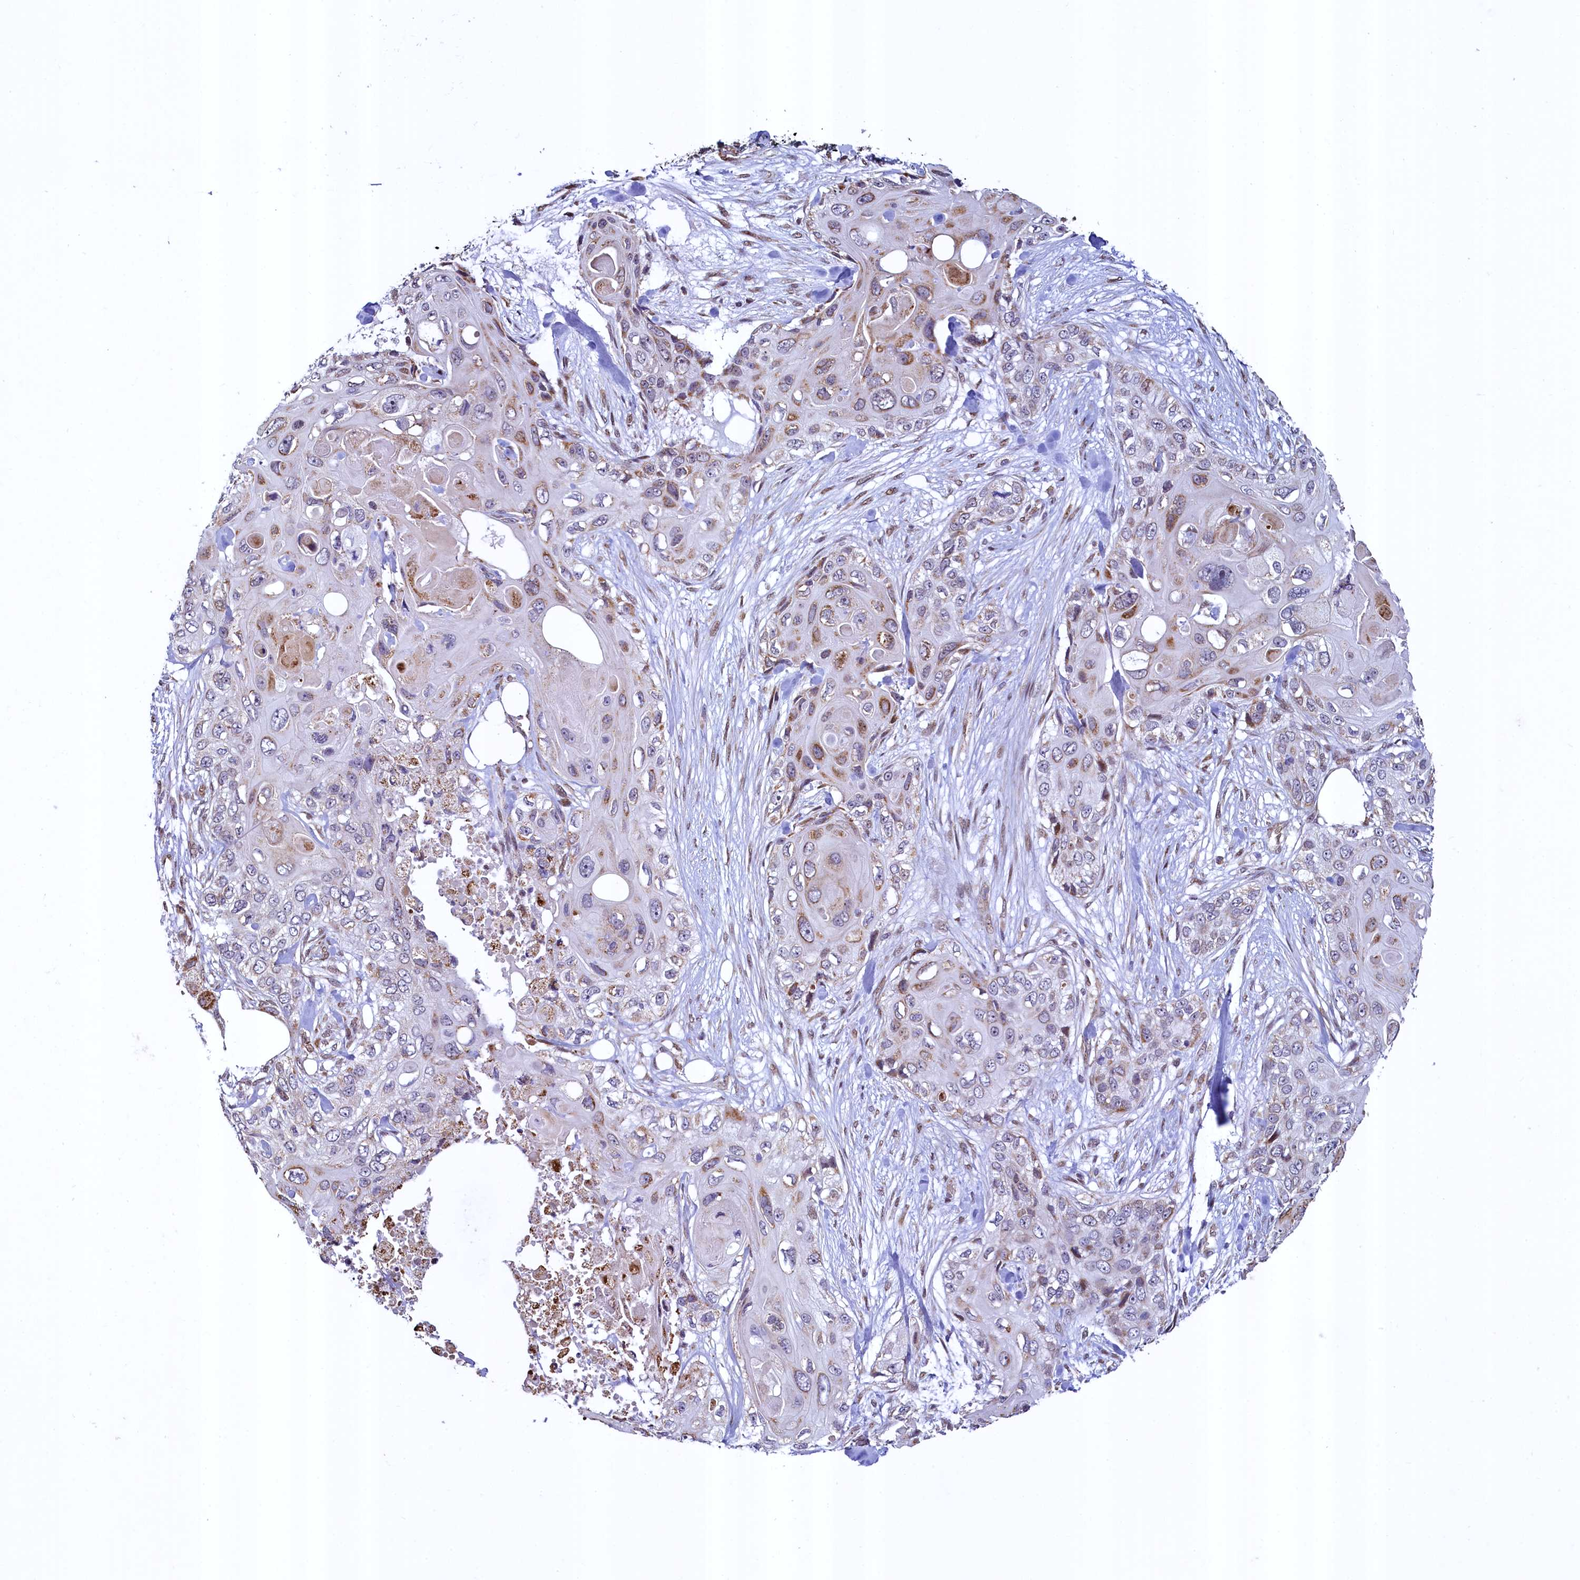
{"staining": {"intensity": "moderate", "quantity": "<25%", "location": "cytoplasmic/membranous"}, "tissue": "skin cancer", "cell_type": "Tumor cells", "image_type": "cancer", "snomed": [{"axis": "morphology", "description": "Normal tissue, NOS"}, {"axis": "morphology", "description": "Squamous cell carcinoma, NOS"}, {"axis": "topography", "description": "Skin"}], "caption": "Immunohistochemistry (IHC) staining of skin squamous cell carcinoma, which displays low levels of moderate cytoplasmic/membranous positivity in approximately <25% of tumor cells indicating moderate cytoplasmic/membranous protein expression. The staining was performed using DAB (brown) for protein detection and nuclei were counterstained in hematoxylin (blue).", "gene": "ZNF577", "patient": {"sex": "male", "age": 72}}